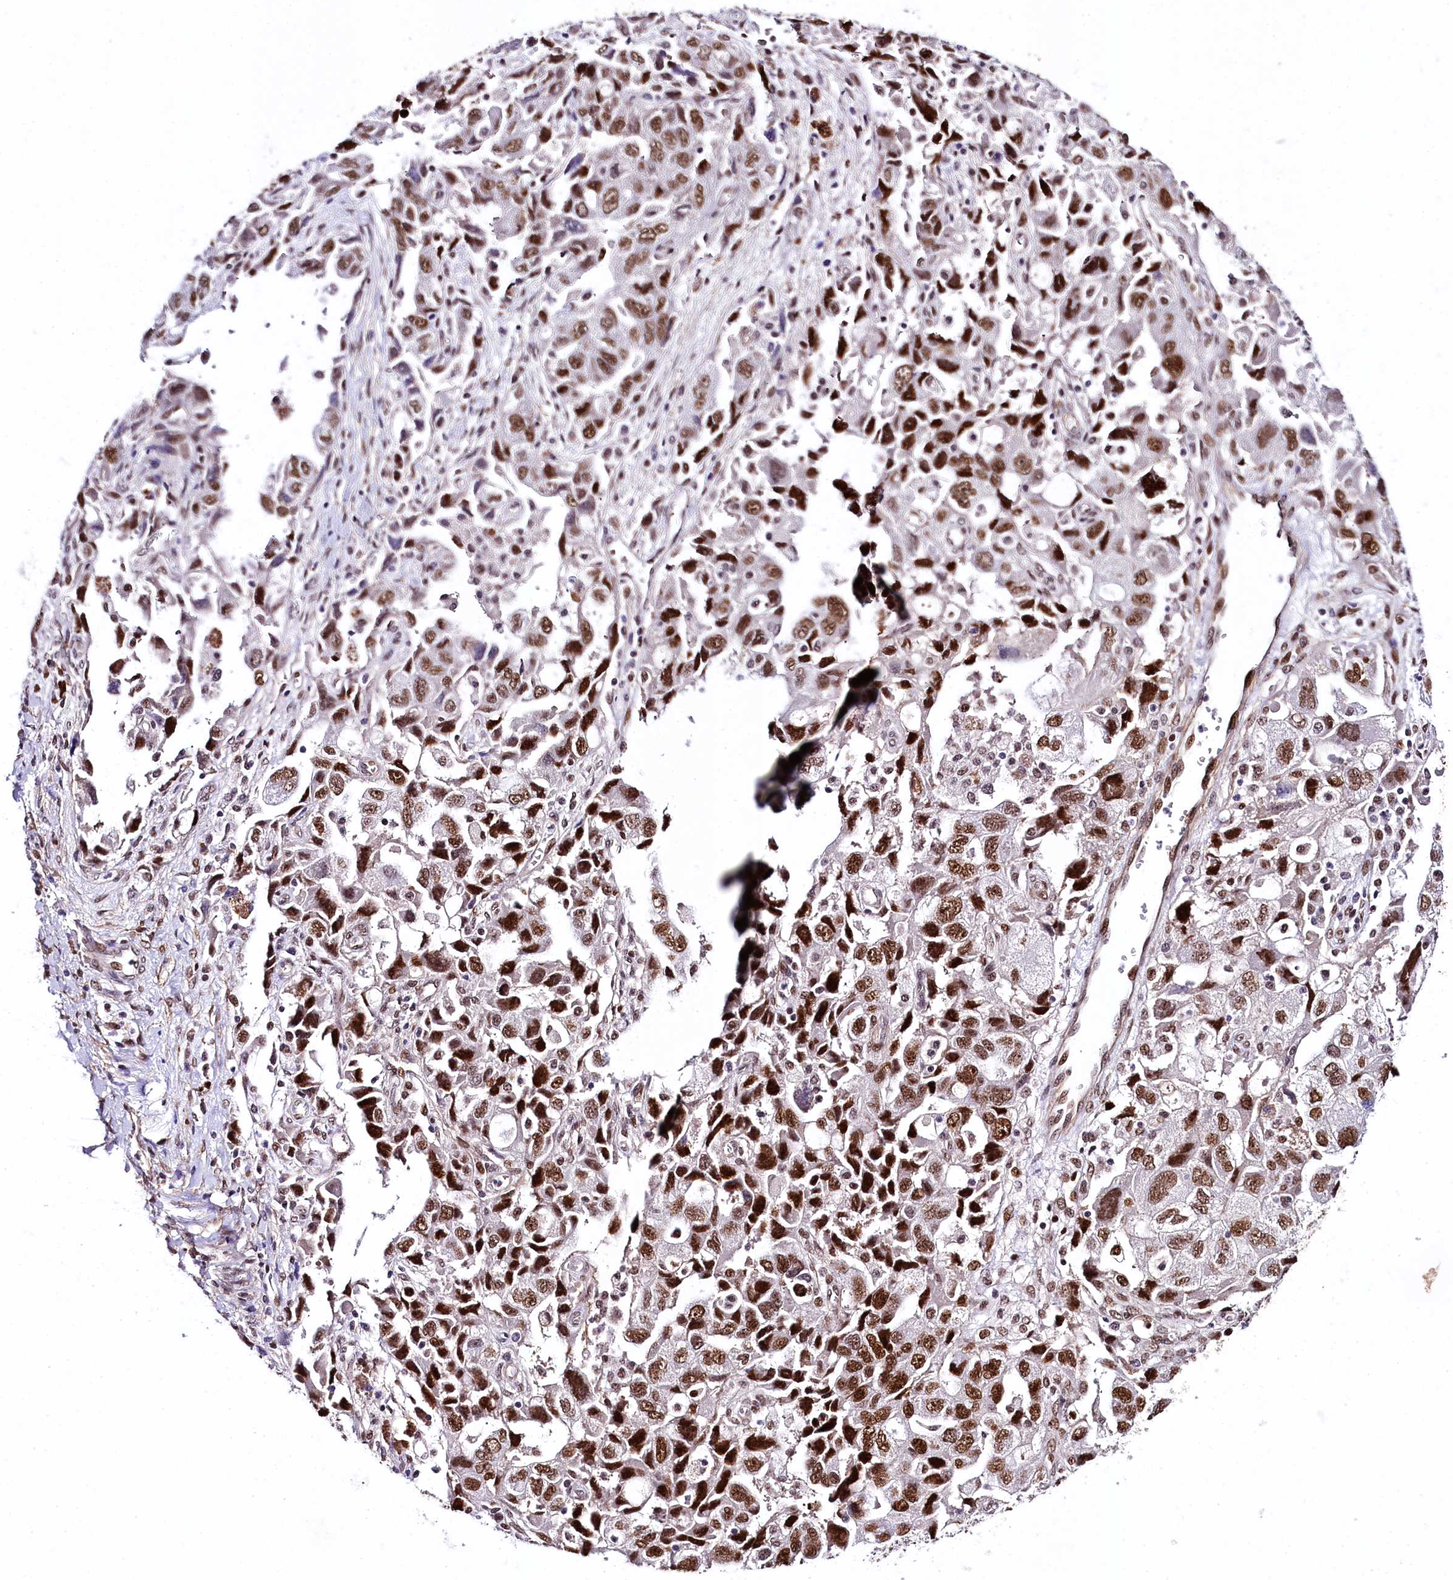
{"staining": {"intensity": "moderate", "quantity": ">75%", "location": "nuclear"}, "tissue": "ovarian cancer", "cell_type": "Tumor cells", "image_type": "cancer", "snomed": [{"axis": "morphology", "description": "Carcinoma, NOS"}, {"axis": "morphology", "description": "Cystadenocarcinoma, serous, NOS"}, {"axis": "topography", "description": "Ovary"}], "caption": "A photomicrograph showing moderate nuclear positivity in approximately >75% of tumor cells in carcinoma (ovarian), as visualized by brown immunohistochemical staining.", "gene": "SAMD10", "patient": {"sex": "female", "age": 69}}